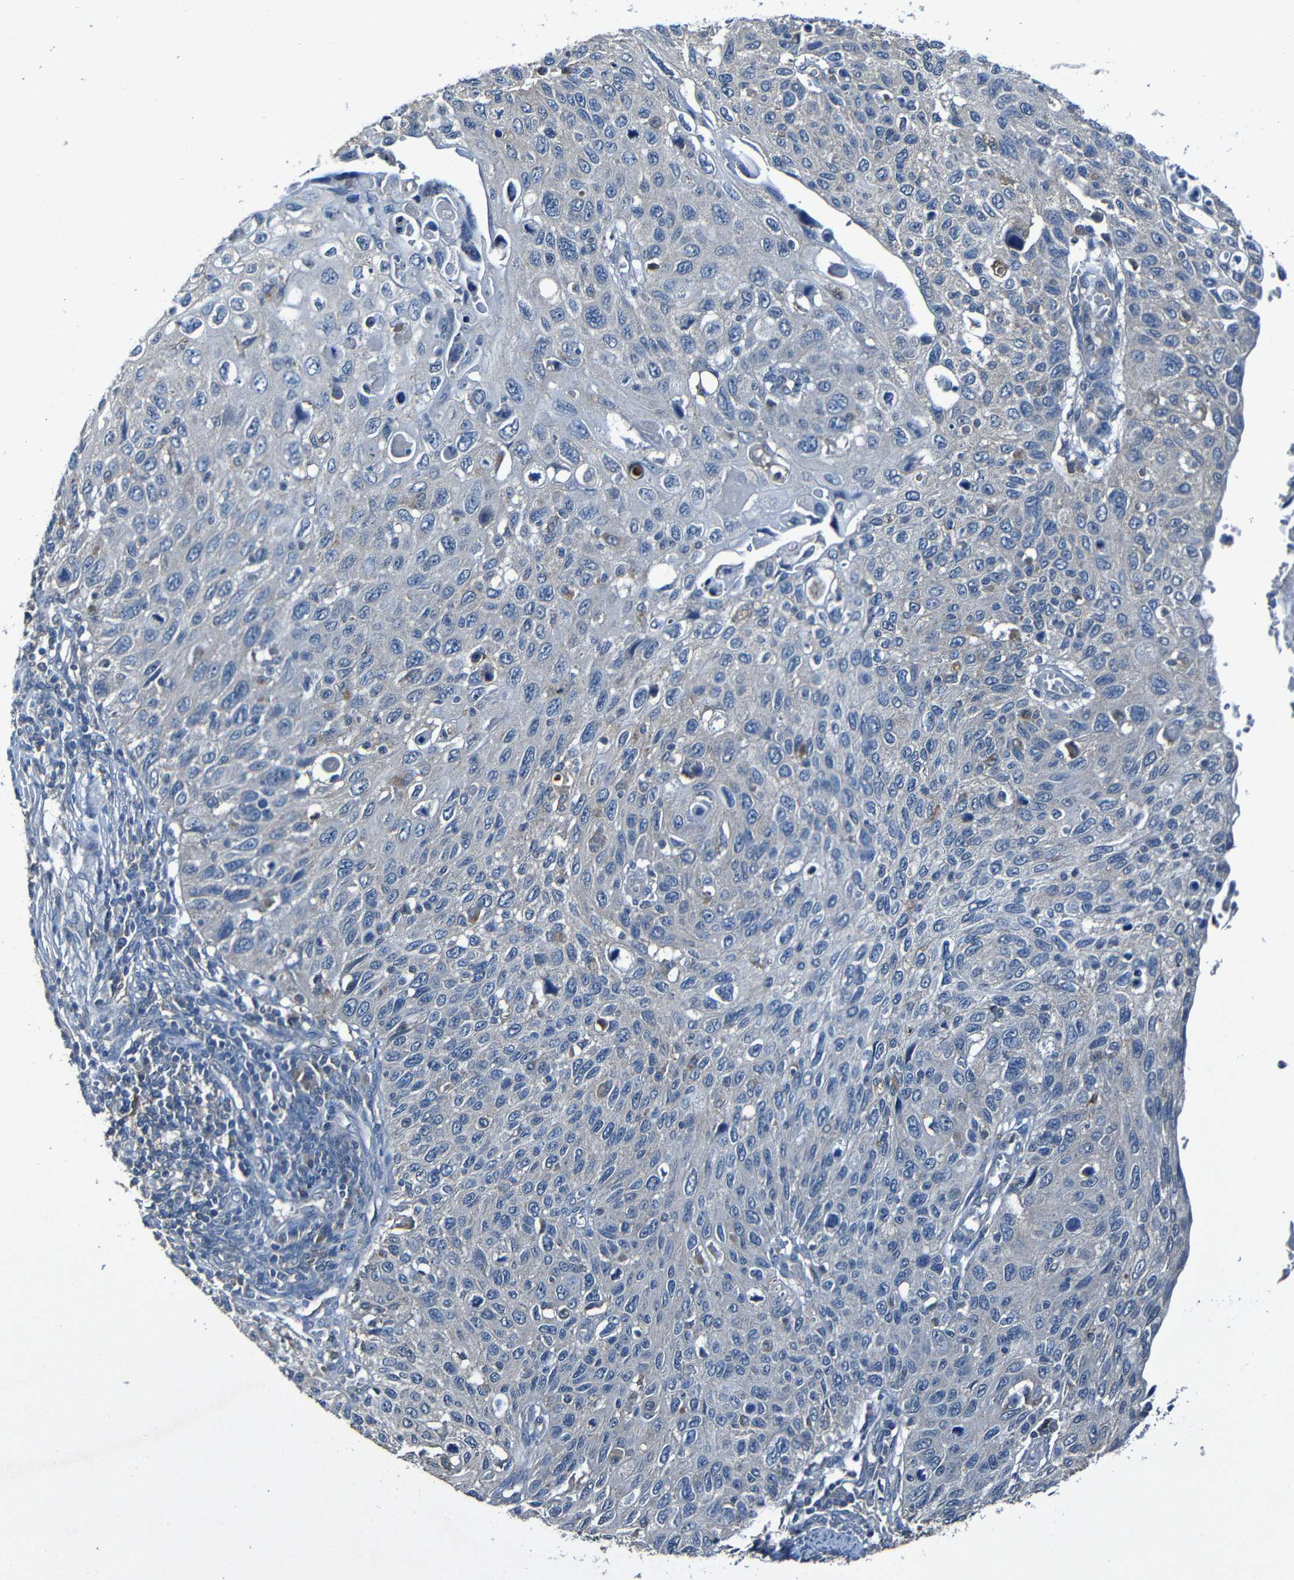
{"staining": {"intensity": "negative", "quantity": "none", "location": "none"}, "tissue": "cervical cancer", "cell_type": "Tumor cells", "image_type": "cancer", "snomed": [{"axis": "morphology", "description": "Squamous cell carcinoma, NOS"}, {"axis": "topography", "description": "Cervix"}], "caption": "This photomicrograph is of cervical cancer stained with immunohistochemistry (IHC) to label a protein in brown with the nuclei are counter-stained blue. There is no staining in tumor cells.", "gene": "LRRC70", "patient": {"sex": "female", "age": 70}}